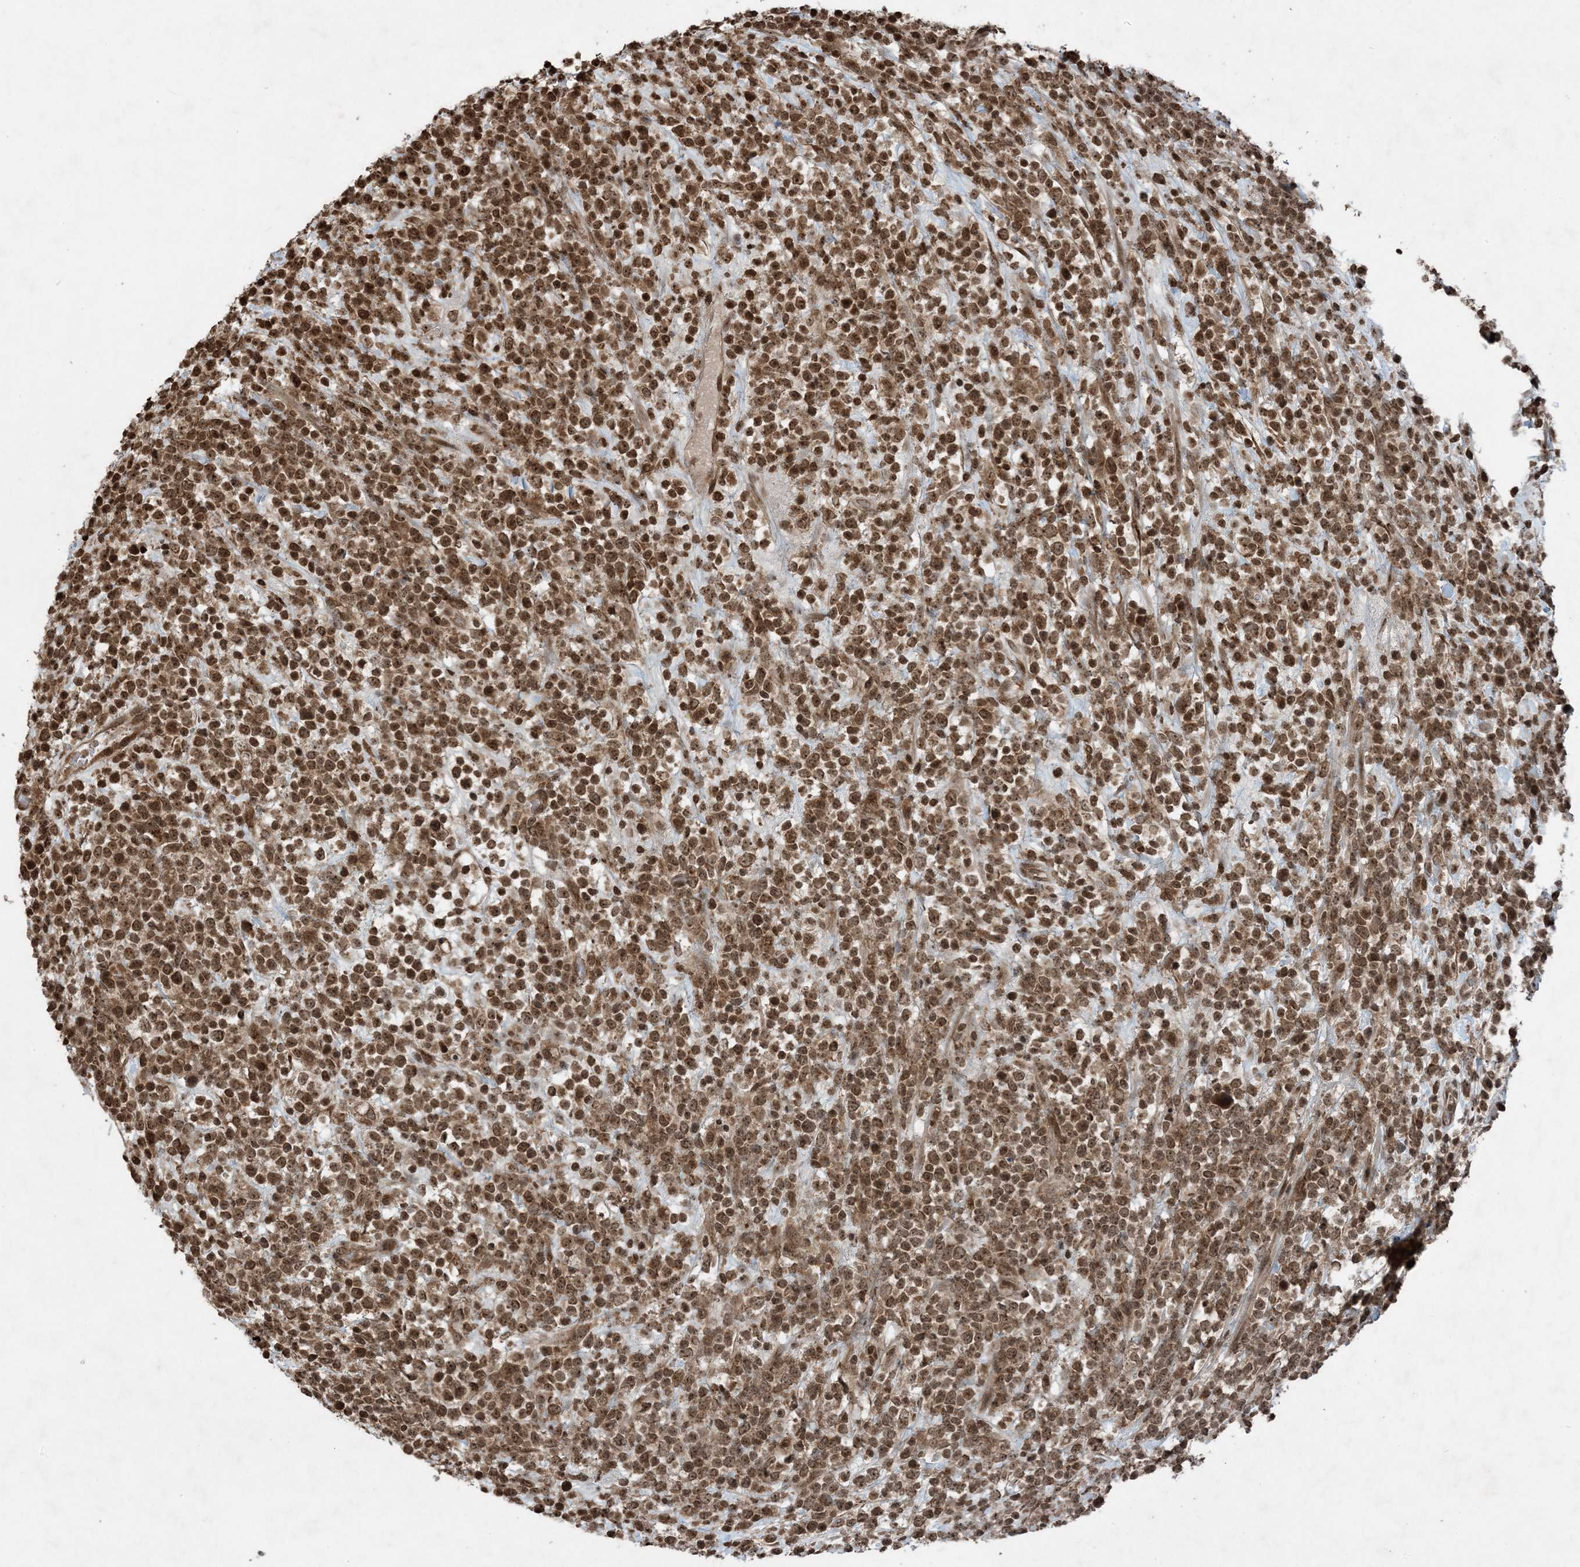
{"staining": {"intensity": "moderate", "quantity": ">75%", "location": "nuclear"}, "tissue": "lymphoma", "cell_type": "Tumor cells", "image_type": "cancer", "snomed": [{"axis": "morphology", "description": "Malignant lymphoma, non-Hodgkin's type, High grade"}, {"axis": "topography", "description": "Colon"}], "caption": "Lymphoma stained for a protein (brown) shows moderate nuclear positive staining in about >75% of tumor cells.", "gene": "ZFAND2B", "patient": {"sex": "female", "age": 53}}